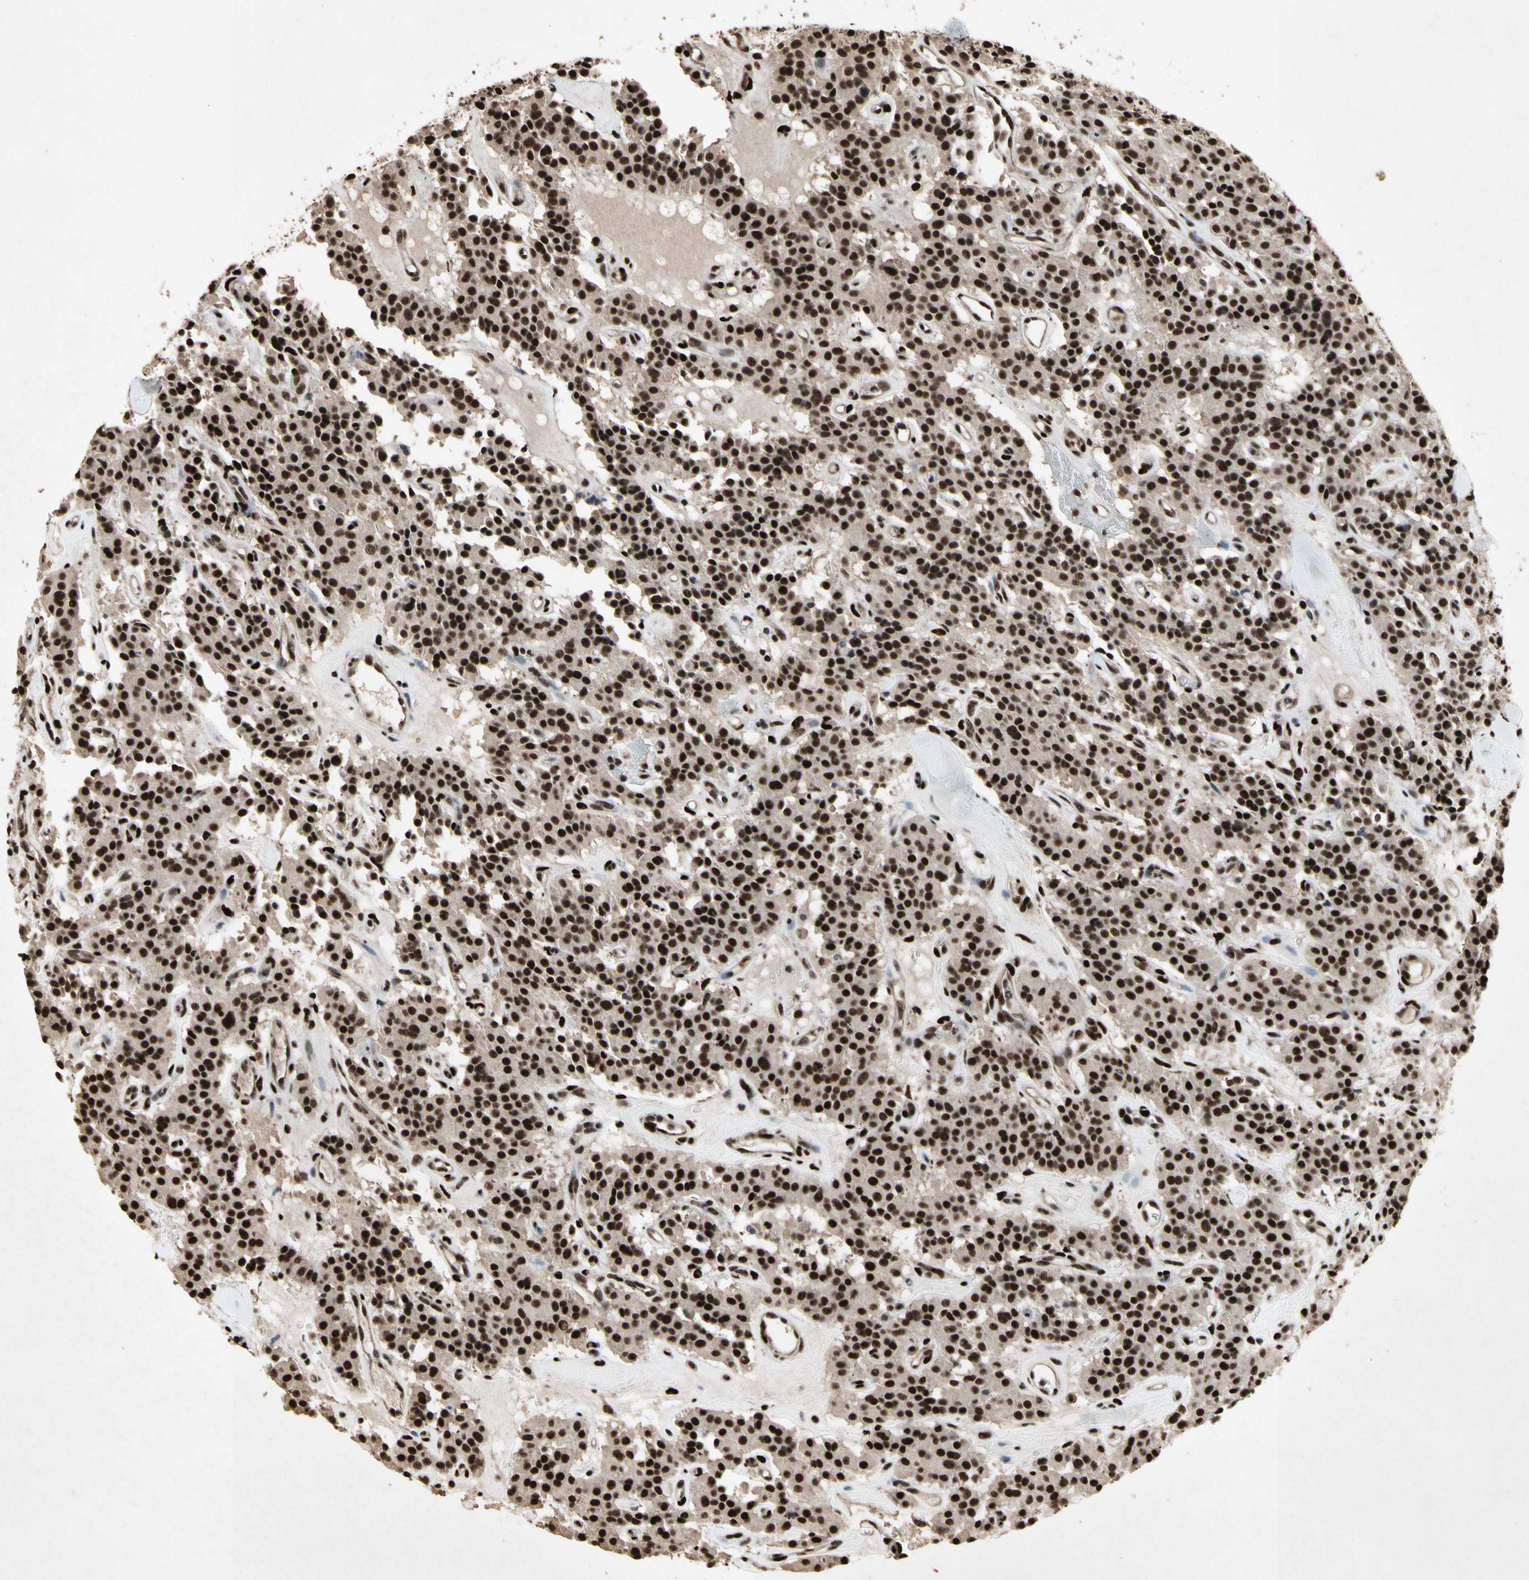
{"staining": {"intensity": "strong", "quantity": ">75%", "location": "nuclear"}, "tissue": "carcinoid", "cell_type": "Tumor cells", "image_type": "cancer", "snomed": [{"axis": "morphology", "description": "Carcinoid, malignant, NOS"}, {"axis": "topography", "description": "Lung"}], "caption": "Immunohistochemical staining of human carcinoid reveals high levels of strong nuclear protein staining in about >75% of tumor cells.", "gene": "TBX2", "patient": {"sex": "male", "age": 30}}